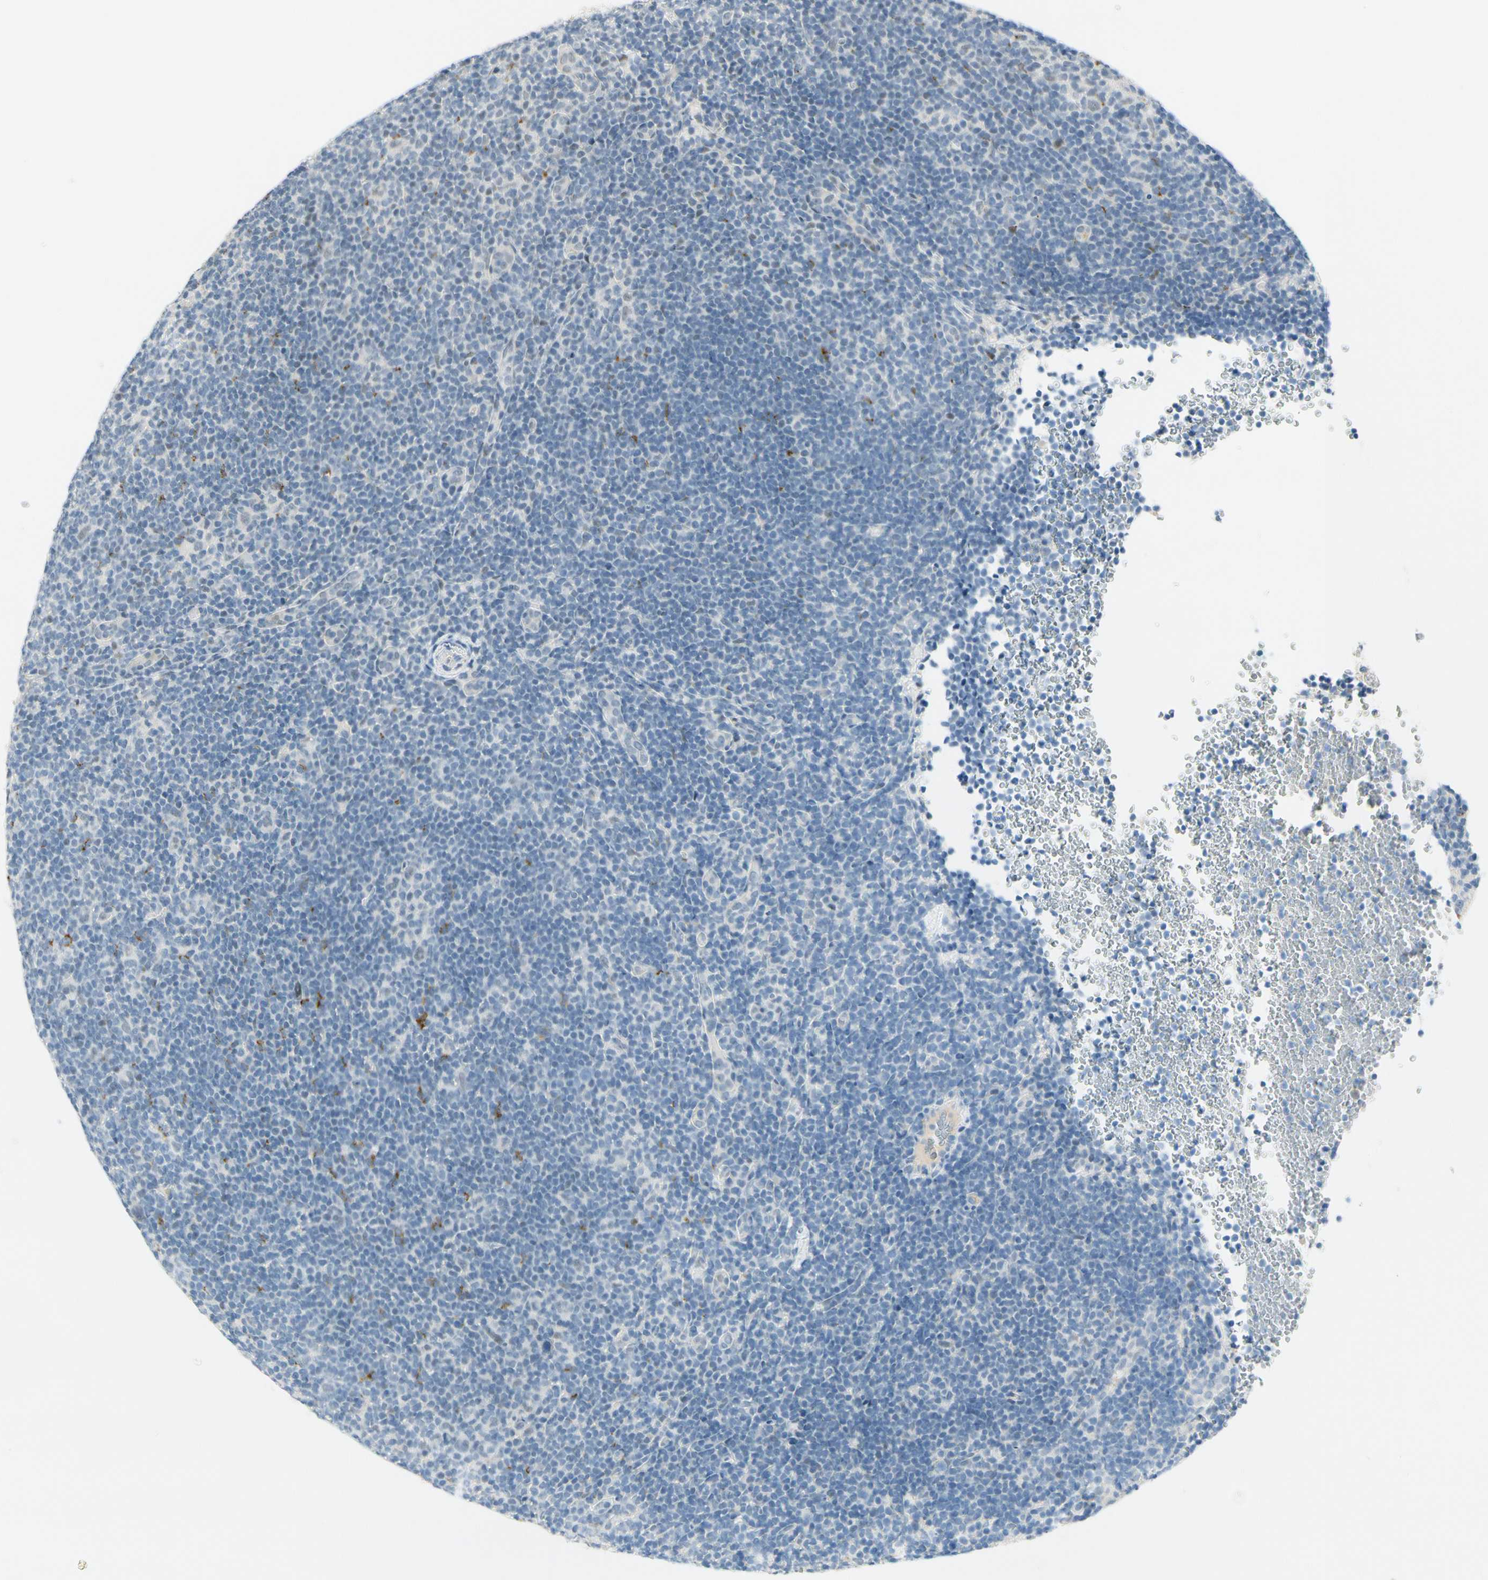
{"staining": {"intensity": "weak", "quantity": "25%-75%", "location": "nuclear"}, "tissue": "lymphoma", "cell_type": "Tumor cells", "image_type": "cancer", "snomed": [{"axis": "morphology", "description": "Hodgkin's disease, NOS"}, {"axis": "topography", "description": "Lymph node"}], "caption": "Hodgkin's disease stained for a protein (brown) shows weak nuclear positive staining in about 25%-75% of tumor cells.", "gene": "B4GALNT1", "patient": {"sex": "female", "age": 57}}